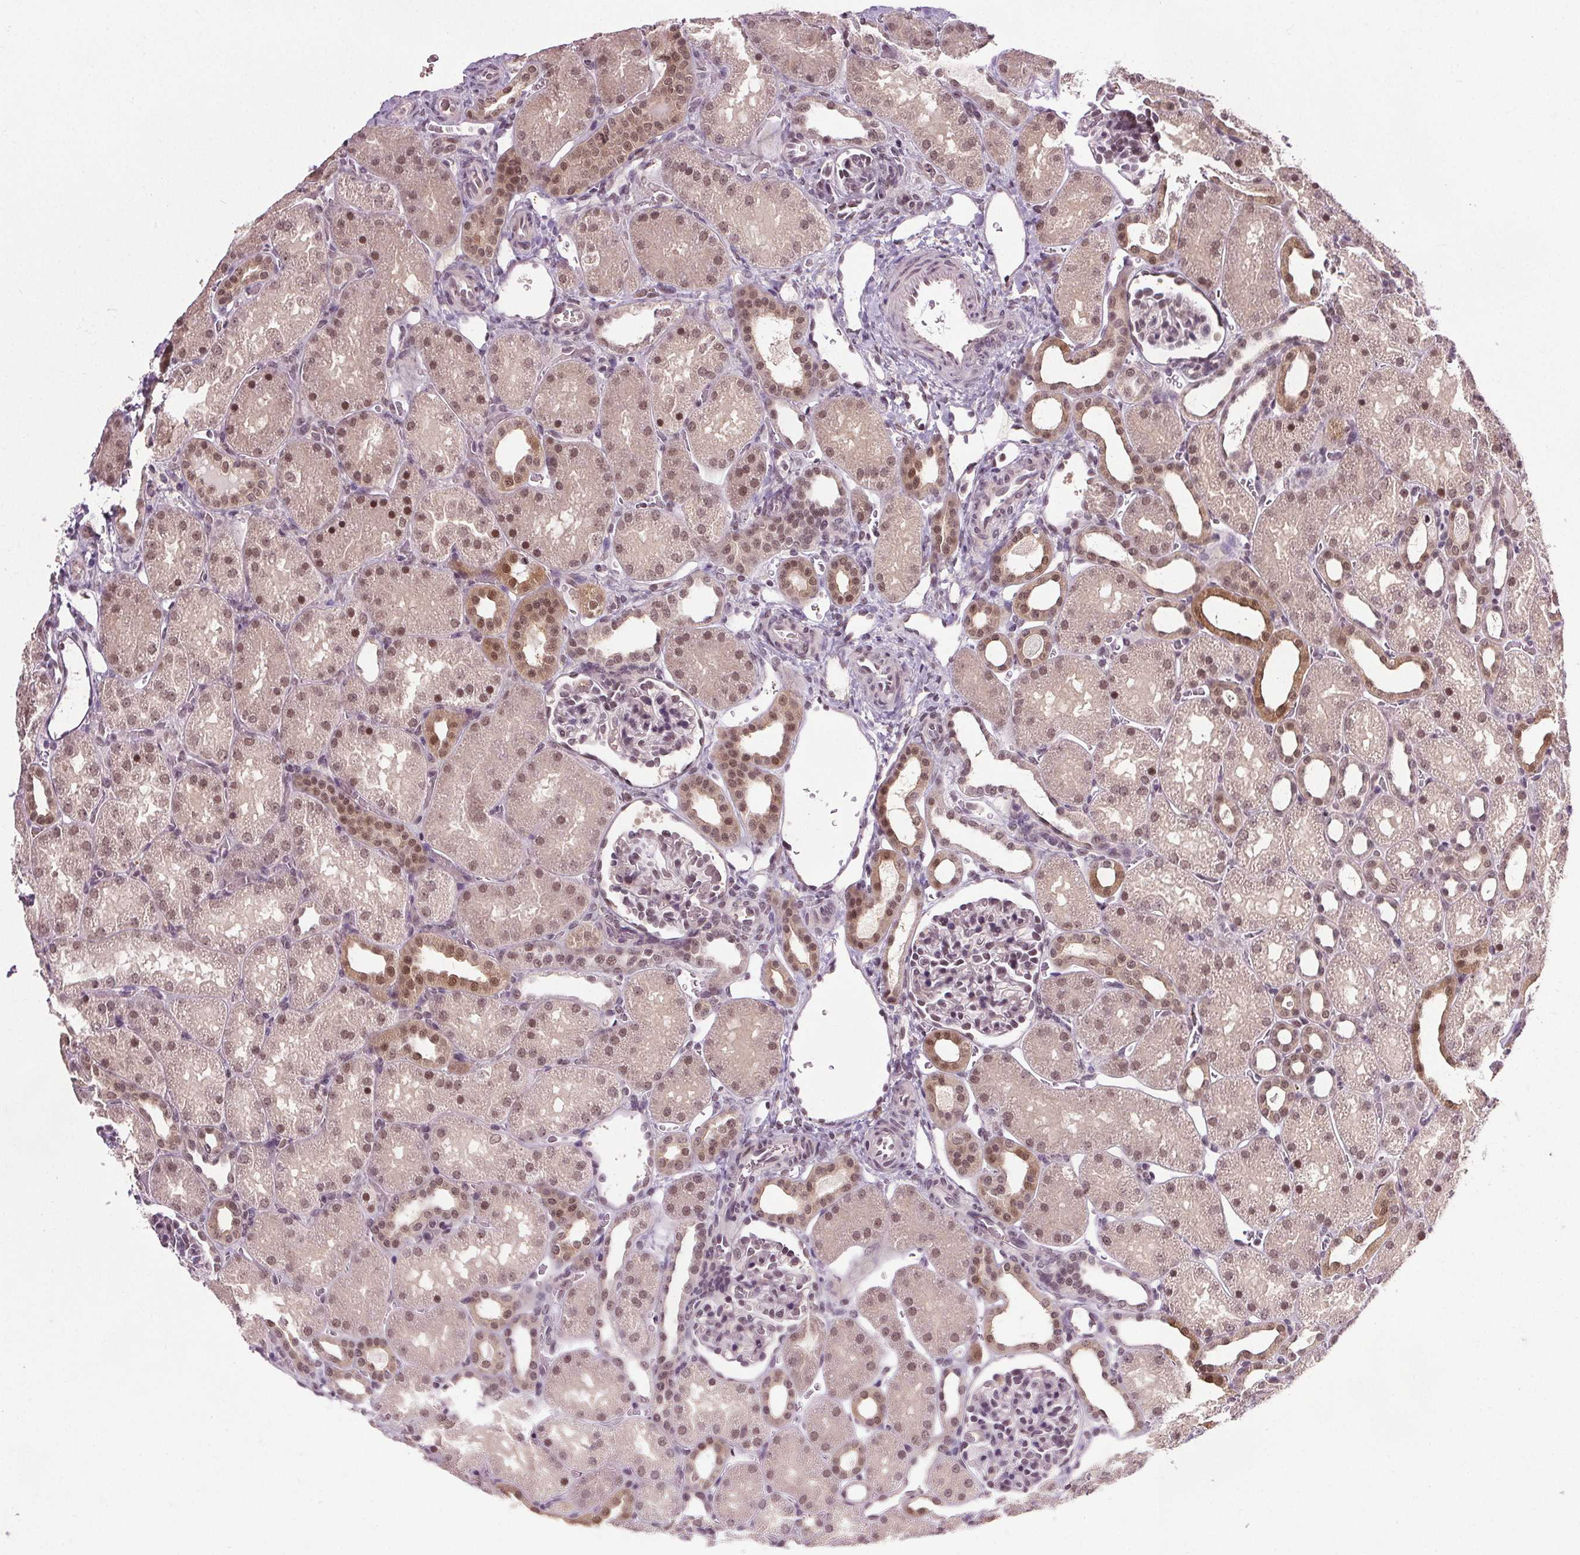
{"staining": {"intensity": "moderate", "quantity": "25%-75%", "location": "nuclear"}, "tissue": "kidney", "cell_type": "Cells in glomeruli", "image_type": "normal", "snomed": [{"axis": "morphology", "description": "Normal tissue, NOS"}, {"axis": "topography", "description": "Kidney"}], "caption": "A brown stain highlights moderate nuclear positivity of a protein in cells in glomeruli of unremarkable kidney. The protein is shown in brown color, while the nuclei are stained blue.", "gene": "MED6", "patient": {"sex": "male", "age": 2}}